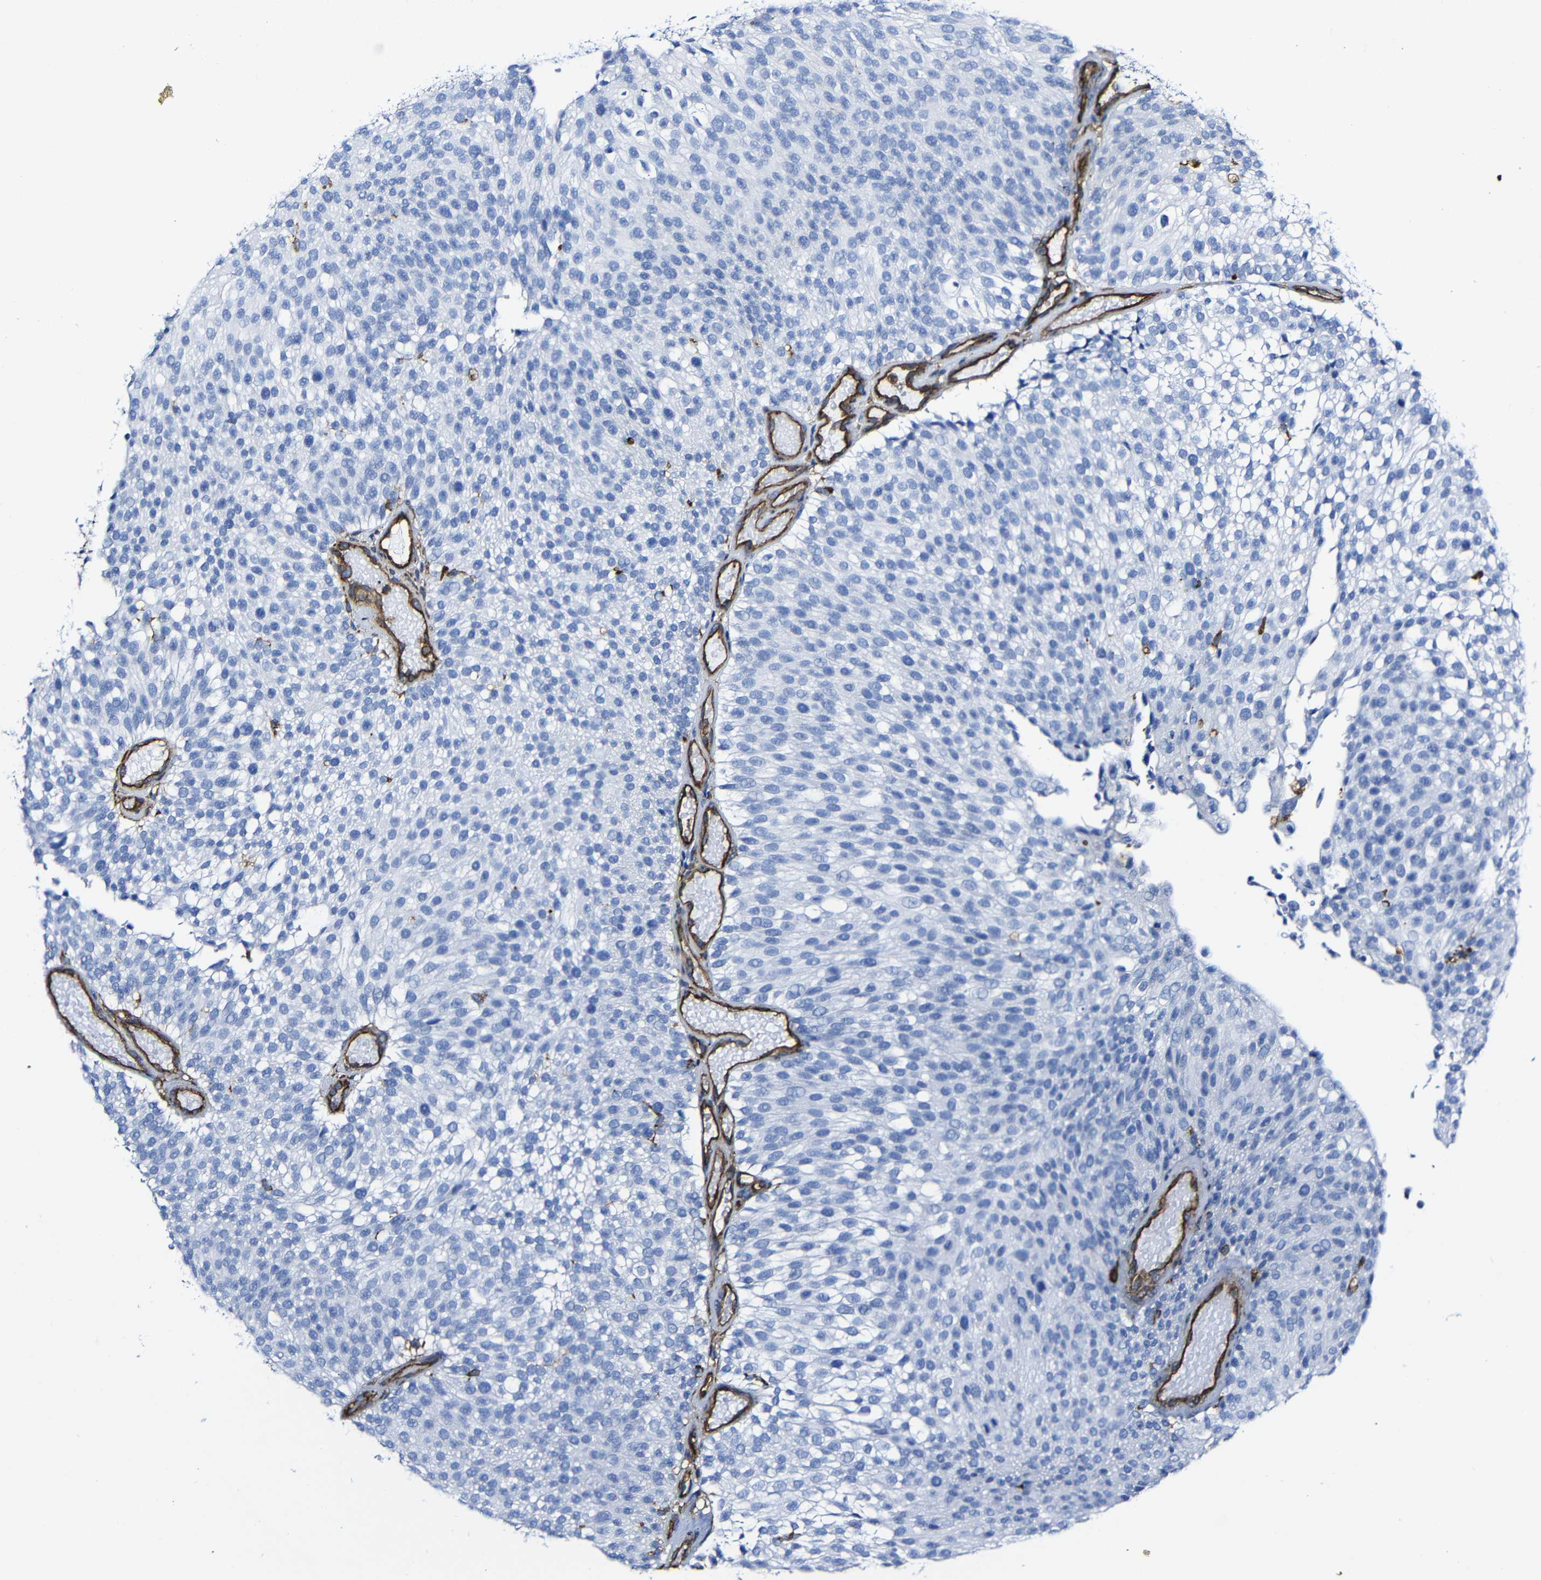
{"staining": {"intensity": "negative", "quantity": "none", "location": "none"}, "tissue": "urothelial cancer", "cell_type": "Tumor cells", "image_type": "cancer", "snomed": [{"axis": "morphology", "description": "Urothelial carcinoma, Low grade"}, {"axis": "topography", "description": "Urinary bladder"}], "caption": "Tumor cells show no significant protein staining in urothelial cancer.", "gene": "MSN", "patient": {"sex": "male", "age": 78}}